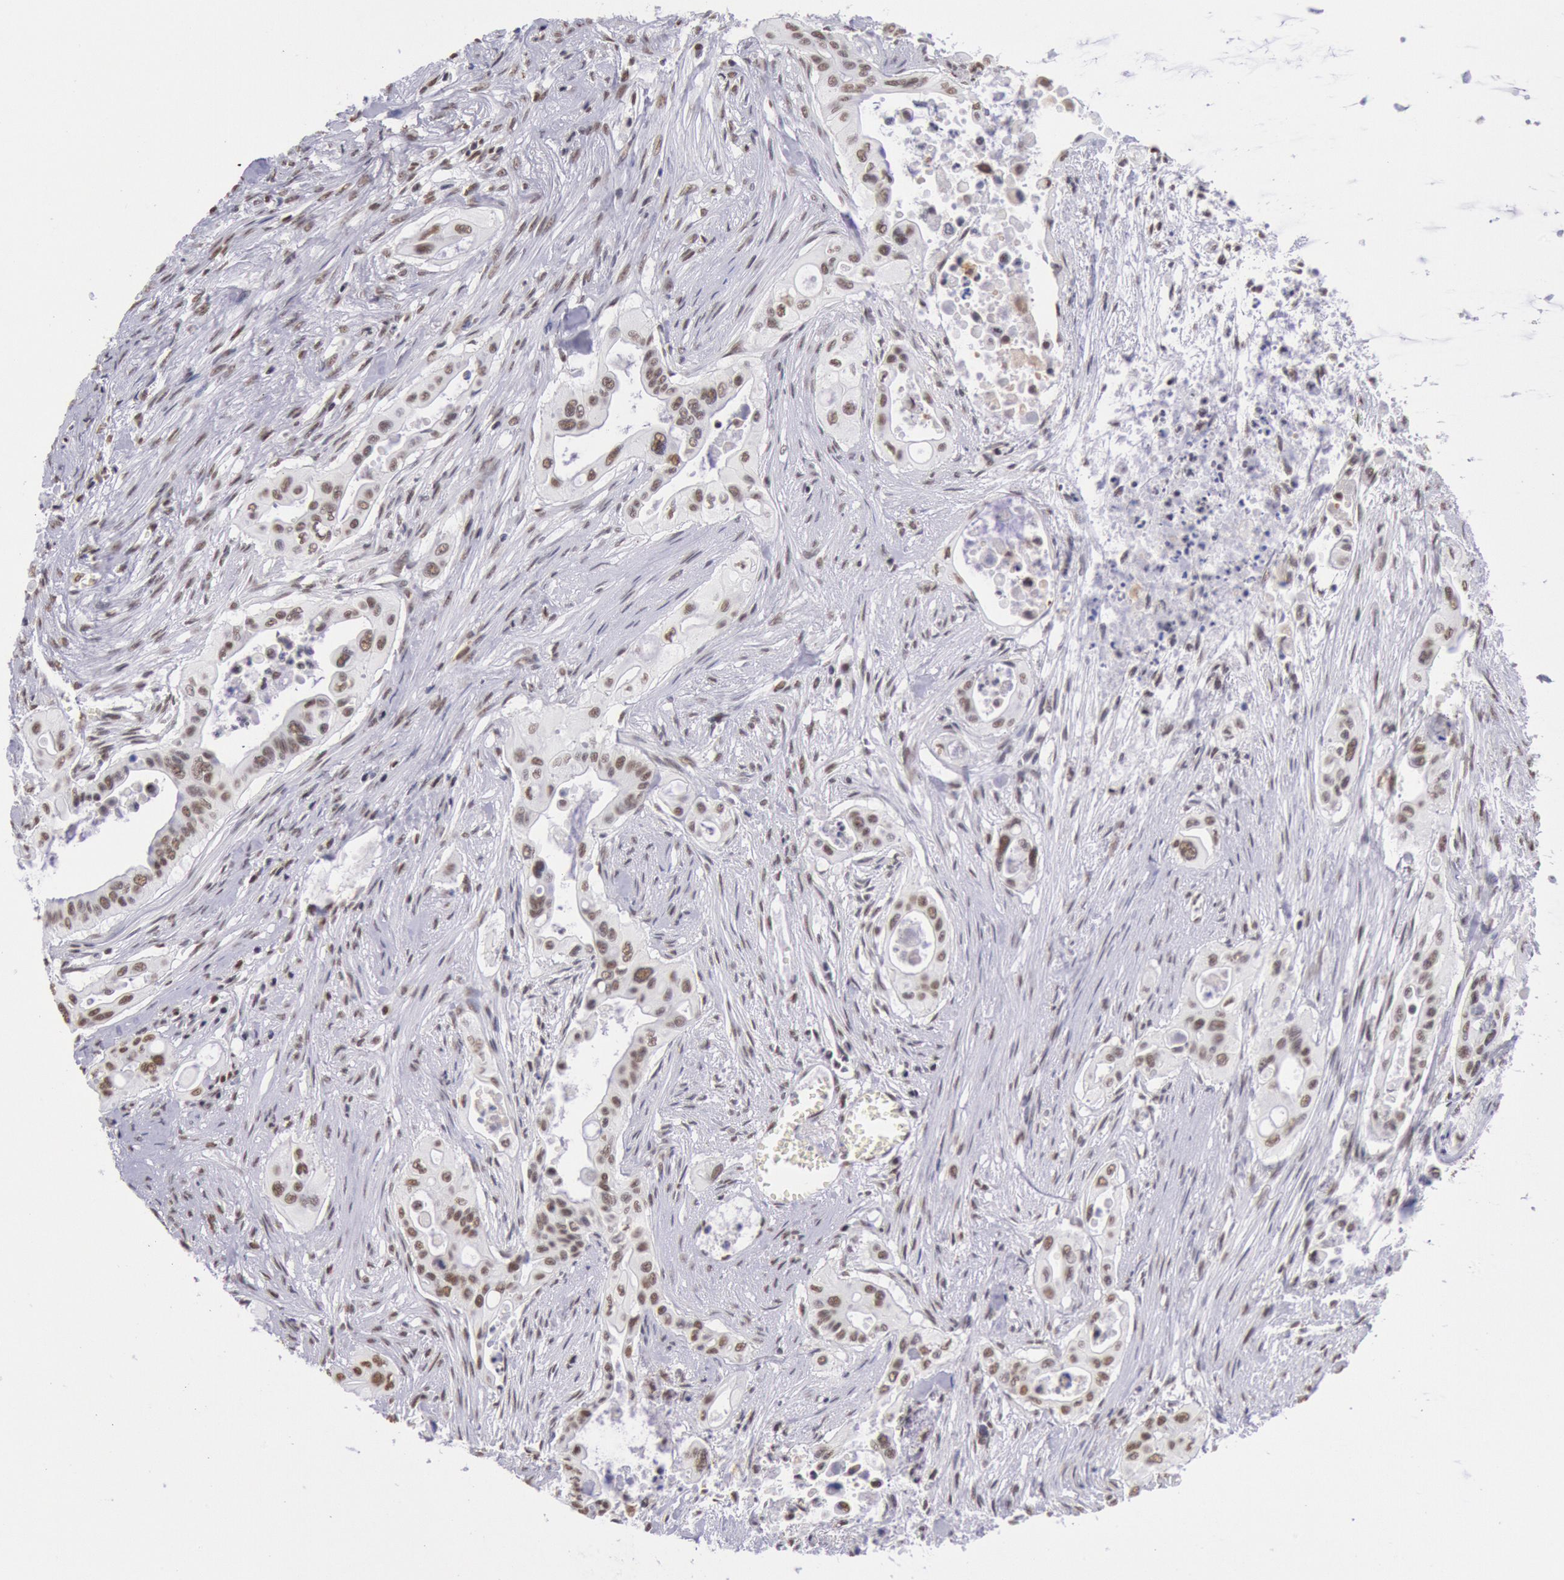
{"staining": {"intensity": "moderate", "quantity": ">75%", "location": "nuclear"}, "tissue": "pancreatic cancer", "cell_type": "Tumor cells", "image_type": "cancer", "snomed": [{"axis": "morphology", "description": "Adenocarcinoma, NOS"}, {"axis": "topography", "description": "Pancreas"}], "caption": "An image of human pancreatic adenocarcinoma stained for a protein demonstrates moderate nuclear brown staining in tumor cells.", "gene": "SNRPD3", "patient": {"sex": "male", "age": 77}}